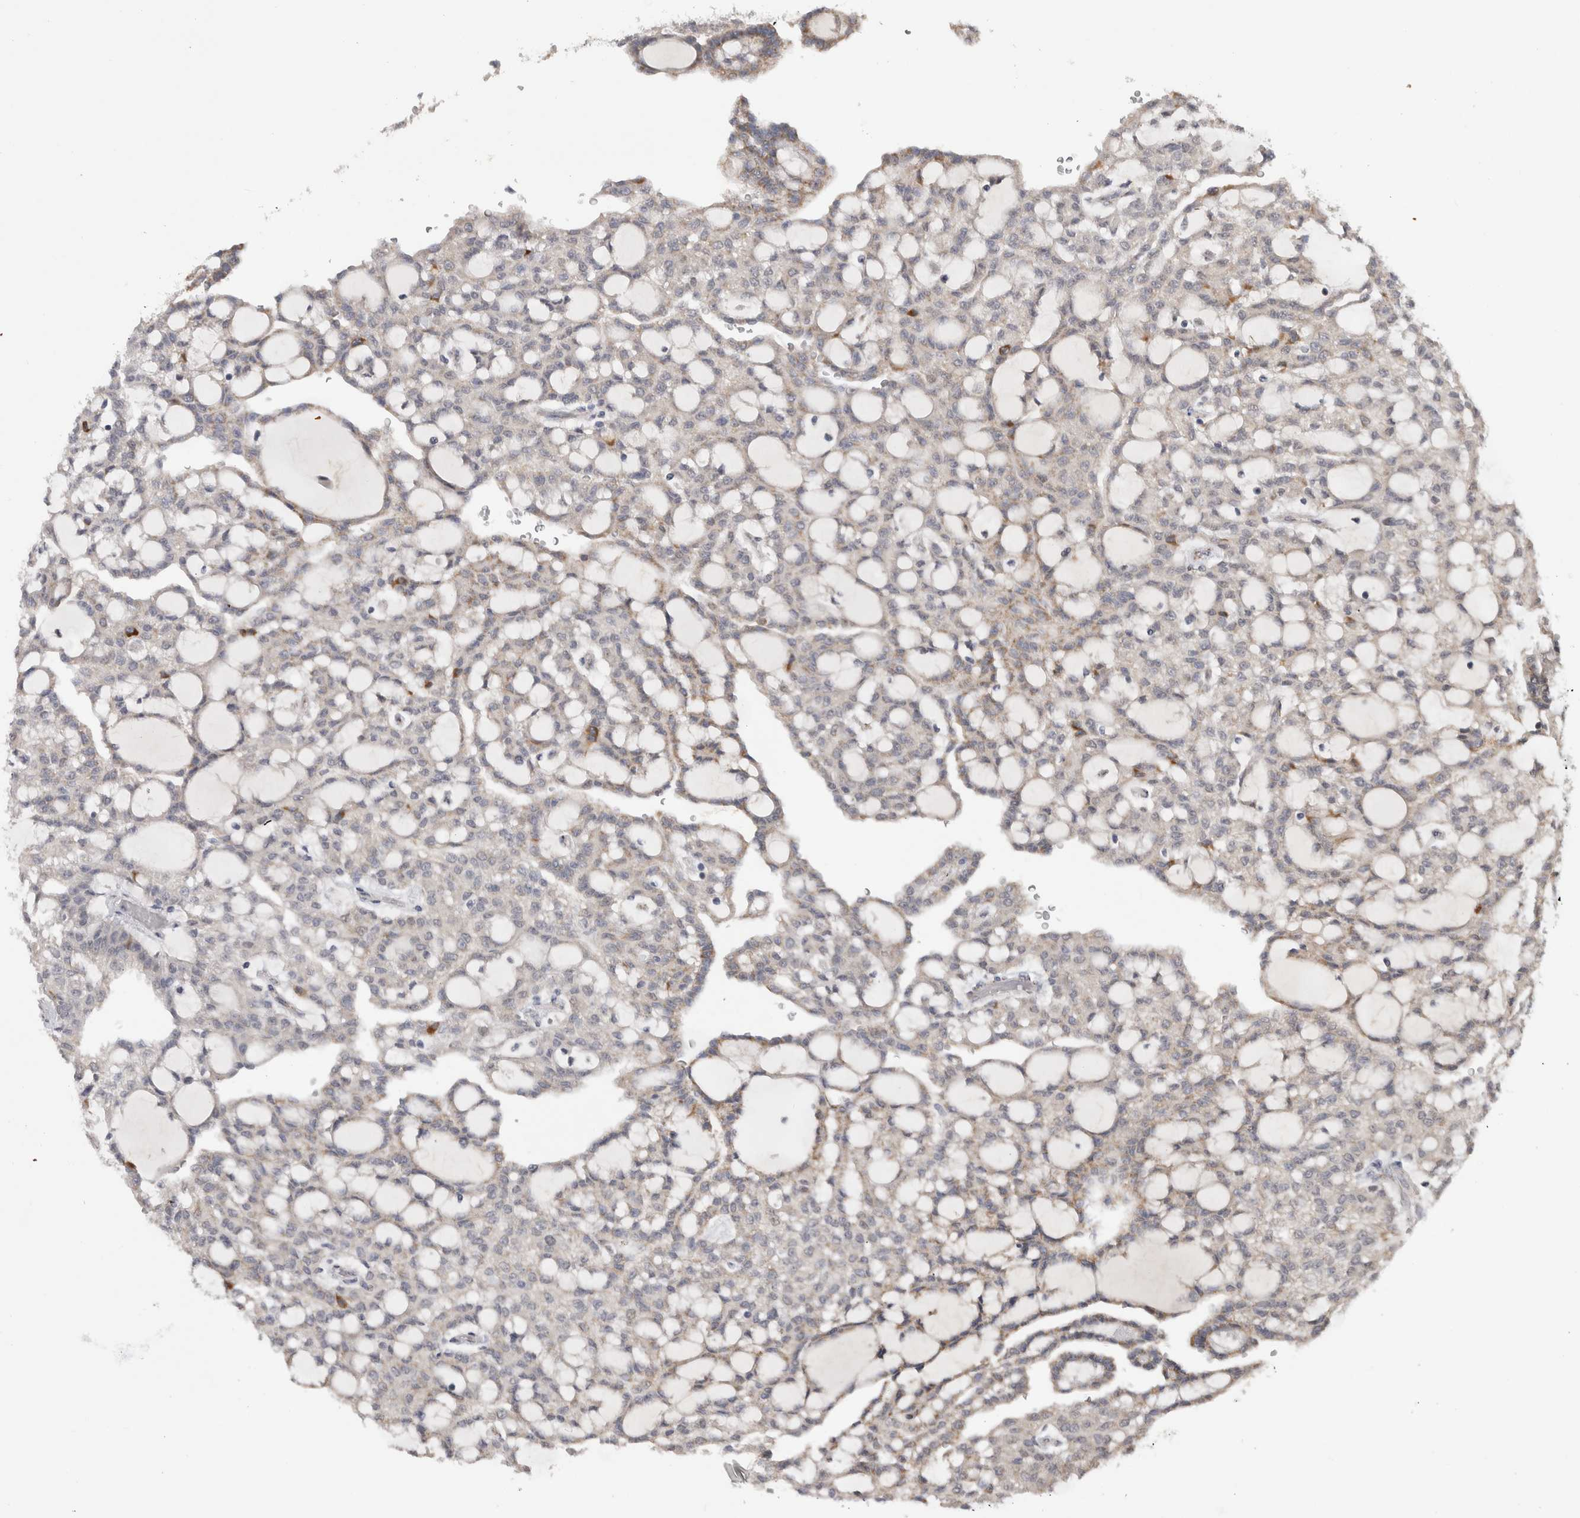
{"staining": {"intensity": "moderate", "quantity": "<25%", "location": "cytoplasmic/membranous"}, "tissue": "renal cancer", "cell_type": "Tumor cells", "image_type": "cancer", "snomed": [{"axis": "morphology", "description": "Adenocarcinoma, NOS"}, {"axis": "topography", "description": "Kidney"}], "caption": "This histopathology image displays immunohistochemistry (IHC) staining of renal adenocarcinoma, with low moderate cytoplasmic/membranous positivity in about <25% of tumor cells.", "gene": "DYRK2", "patient": {"sex": "male", "age": 63}}